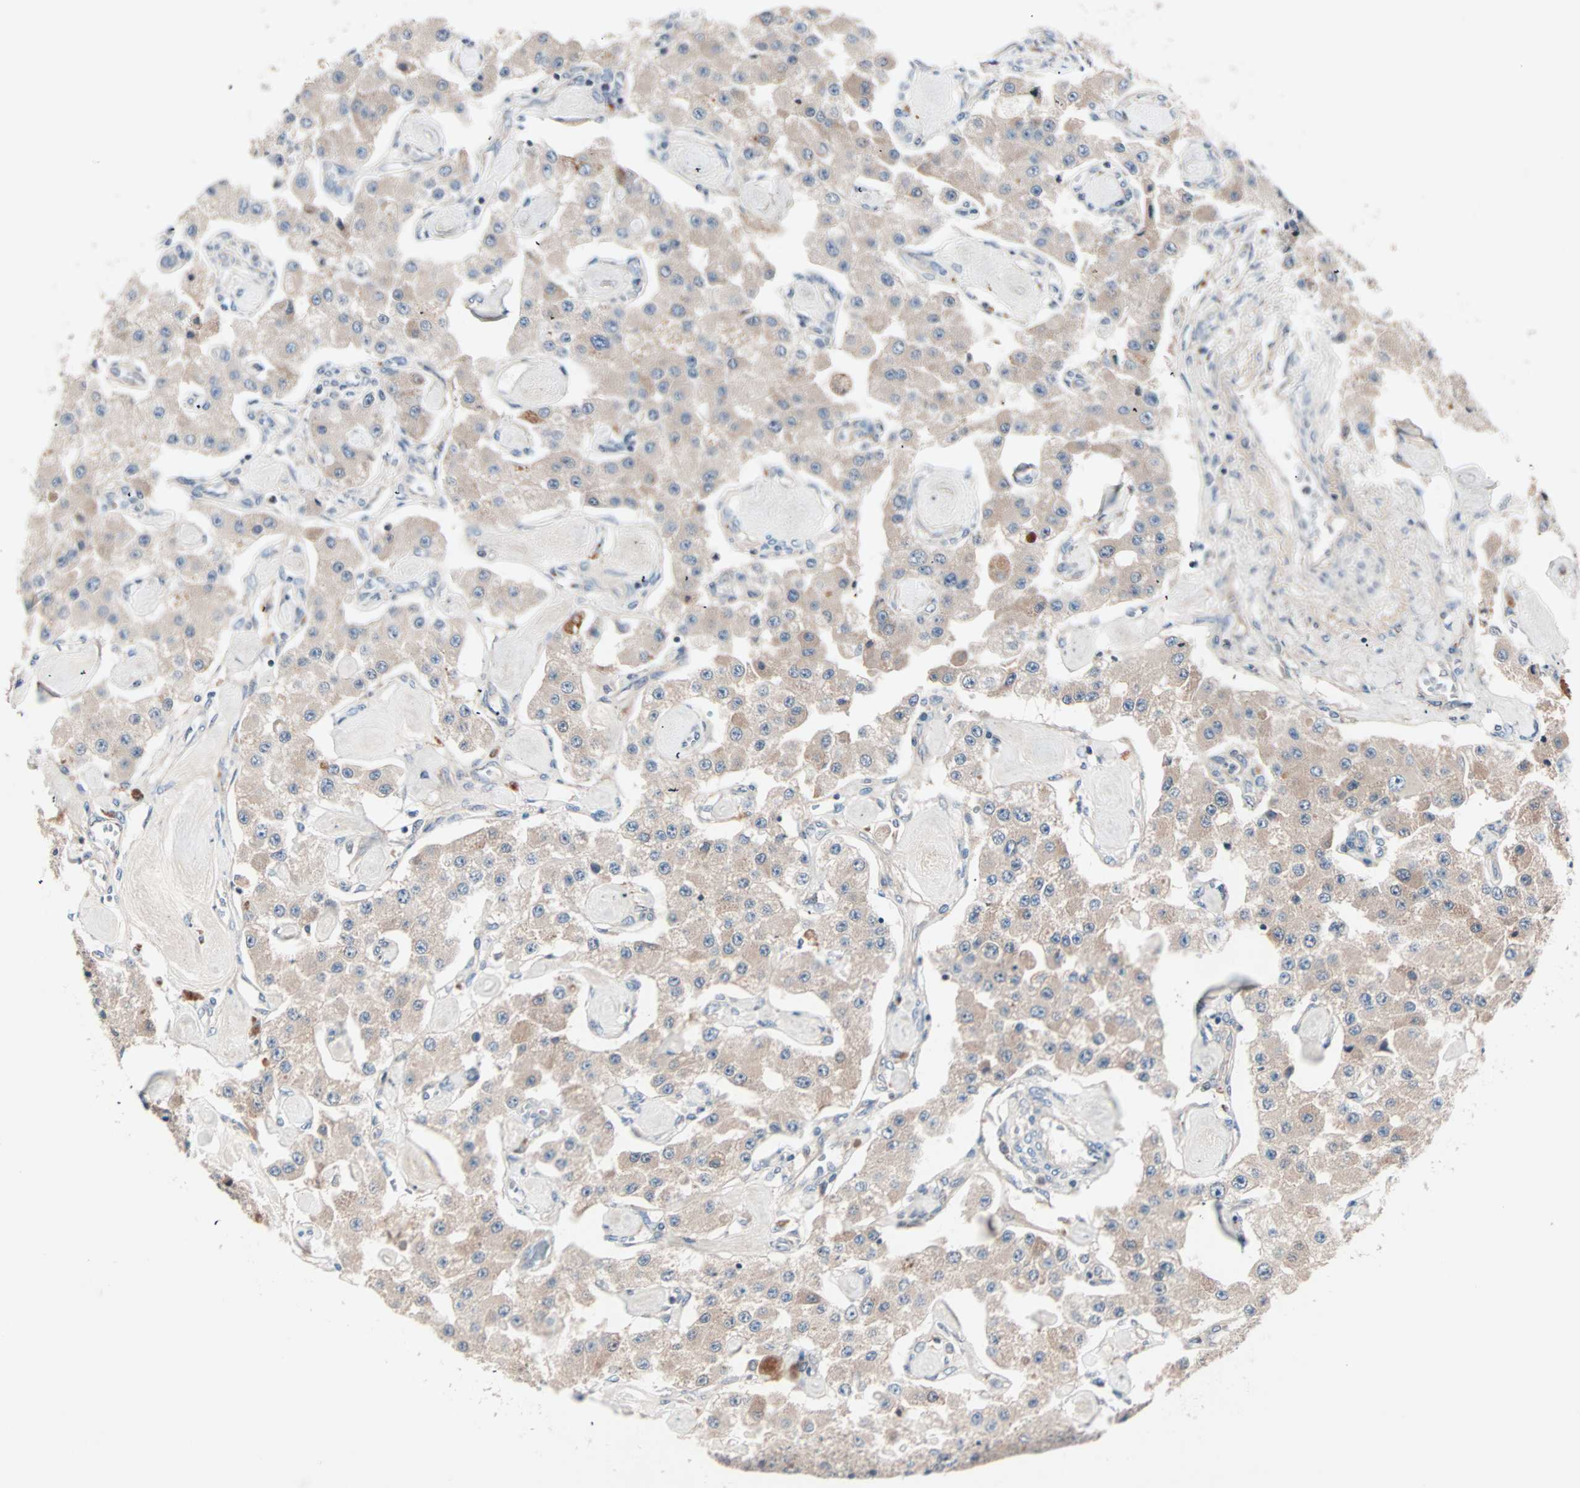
{"staining": {"intensity": "weak", "quantity": ">75%", "location": "cytoplasmic/membranous"}, "tissue": "carcinoid", "cell_type": "Tumor cells", "image_type": "cancer", "snomed": [{"axis": "morphology", "description": "Carcinoid, malignant, NOS"}, {"axis": "topography", "description": "Pancreas"}], "caption": "Malignant carcinoid was stained to show a protein in brown. There is low levels of weak cytoplasmic/membranous expression in about >75% of tumor cells.", "gene": "CAD", "patient": {"sex": "male", "age": 41}}